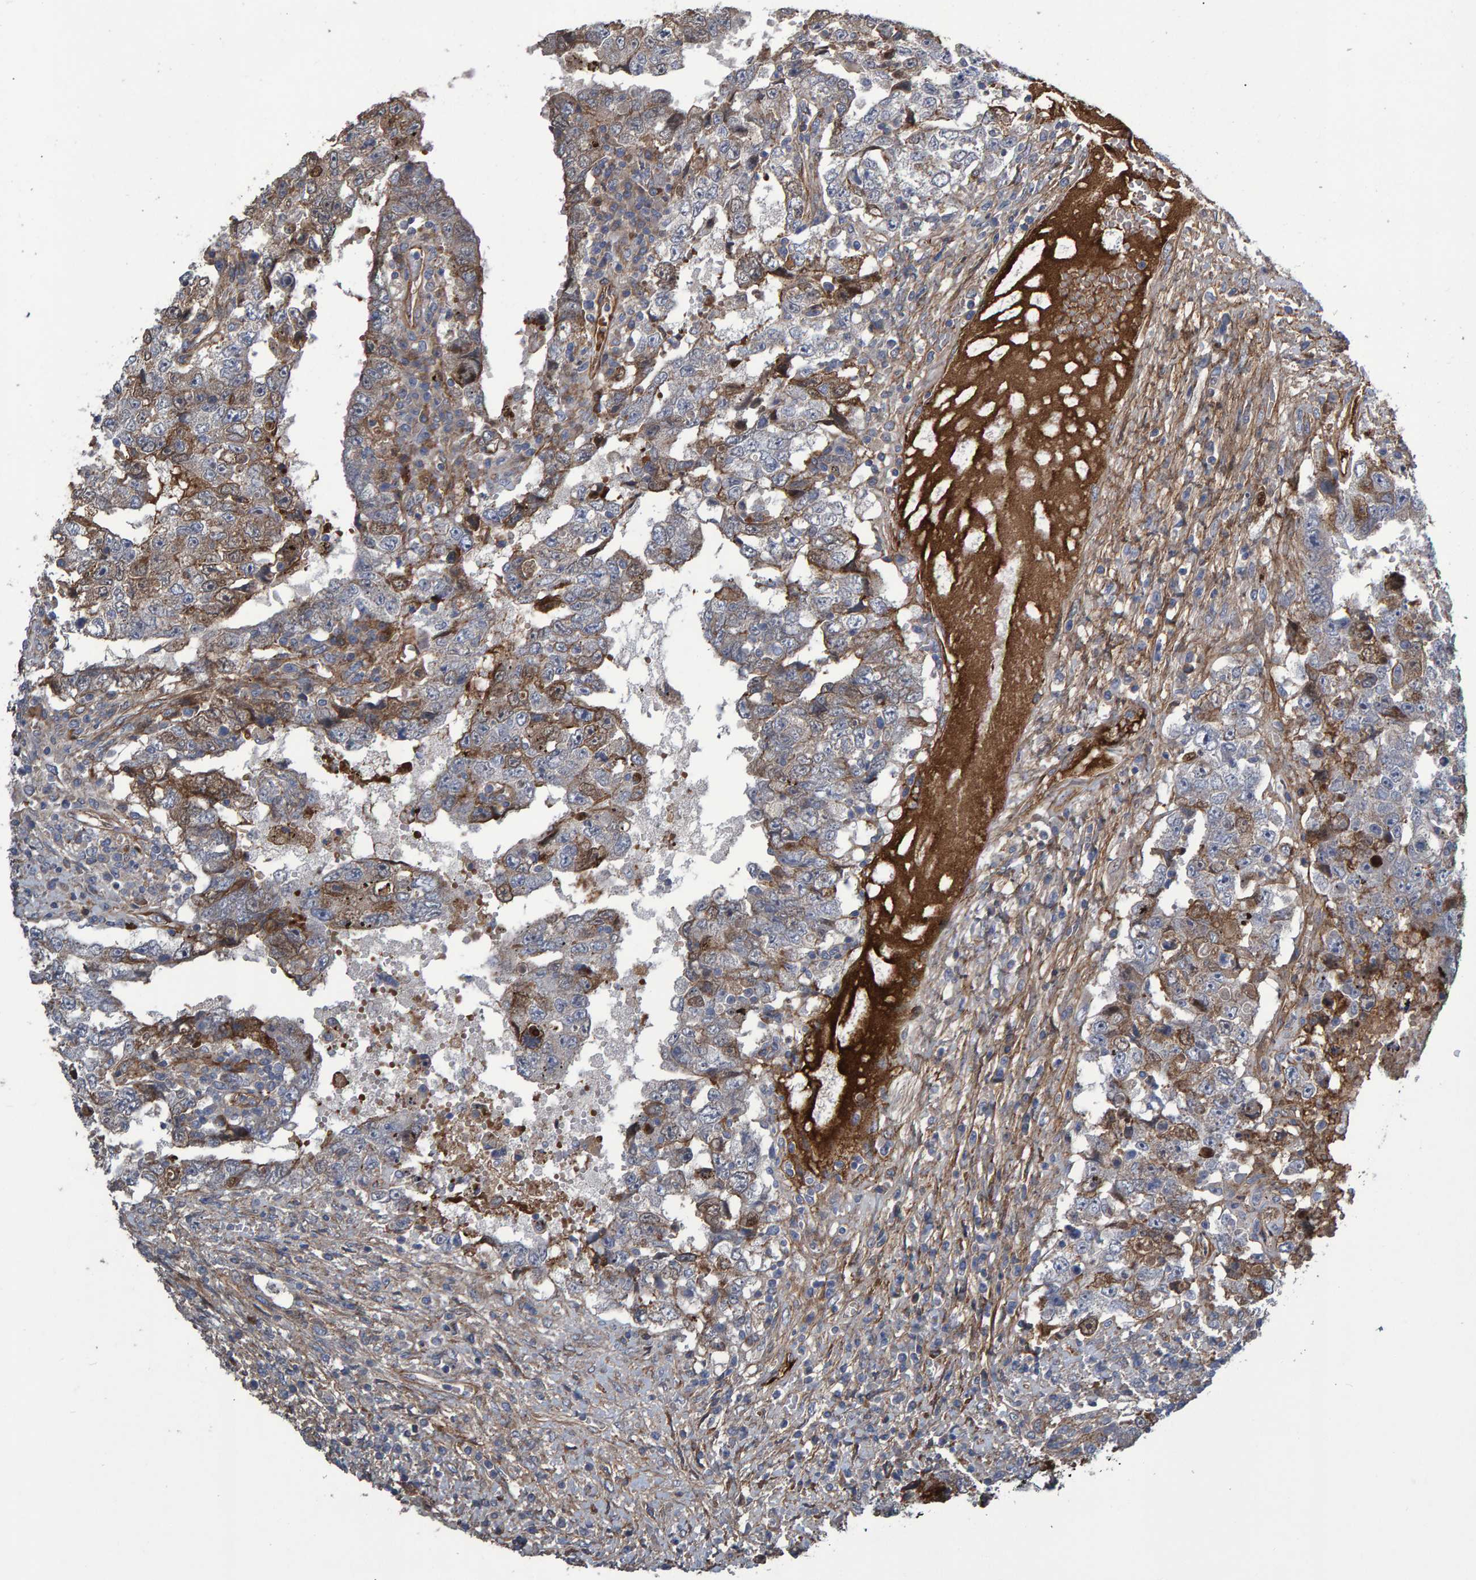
{"staining": {"intensity": "moderate", "quantity": "<25%", "location": "cytoplasmic/membranous"}, "tissue": "testis cancer", "cell_type": "Tumor cells", "image_type": "cancer", "snomed": [{"axis": "morphology", "description": "Carcinoma, Embryonal, NOS"}, {"axis": "topography", "description": "Testis"}], "caption": "Testis cancer stained with IHC reveals moderate cytoplasmic/membranous expression in approximately <25% of tumor cells.", "gene": "SLIT2", "patient": {"sex": "male", "age": 26}}